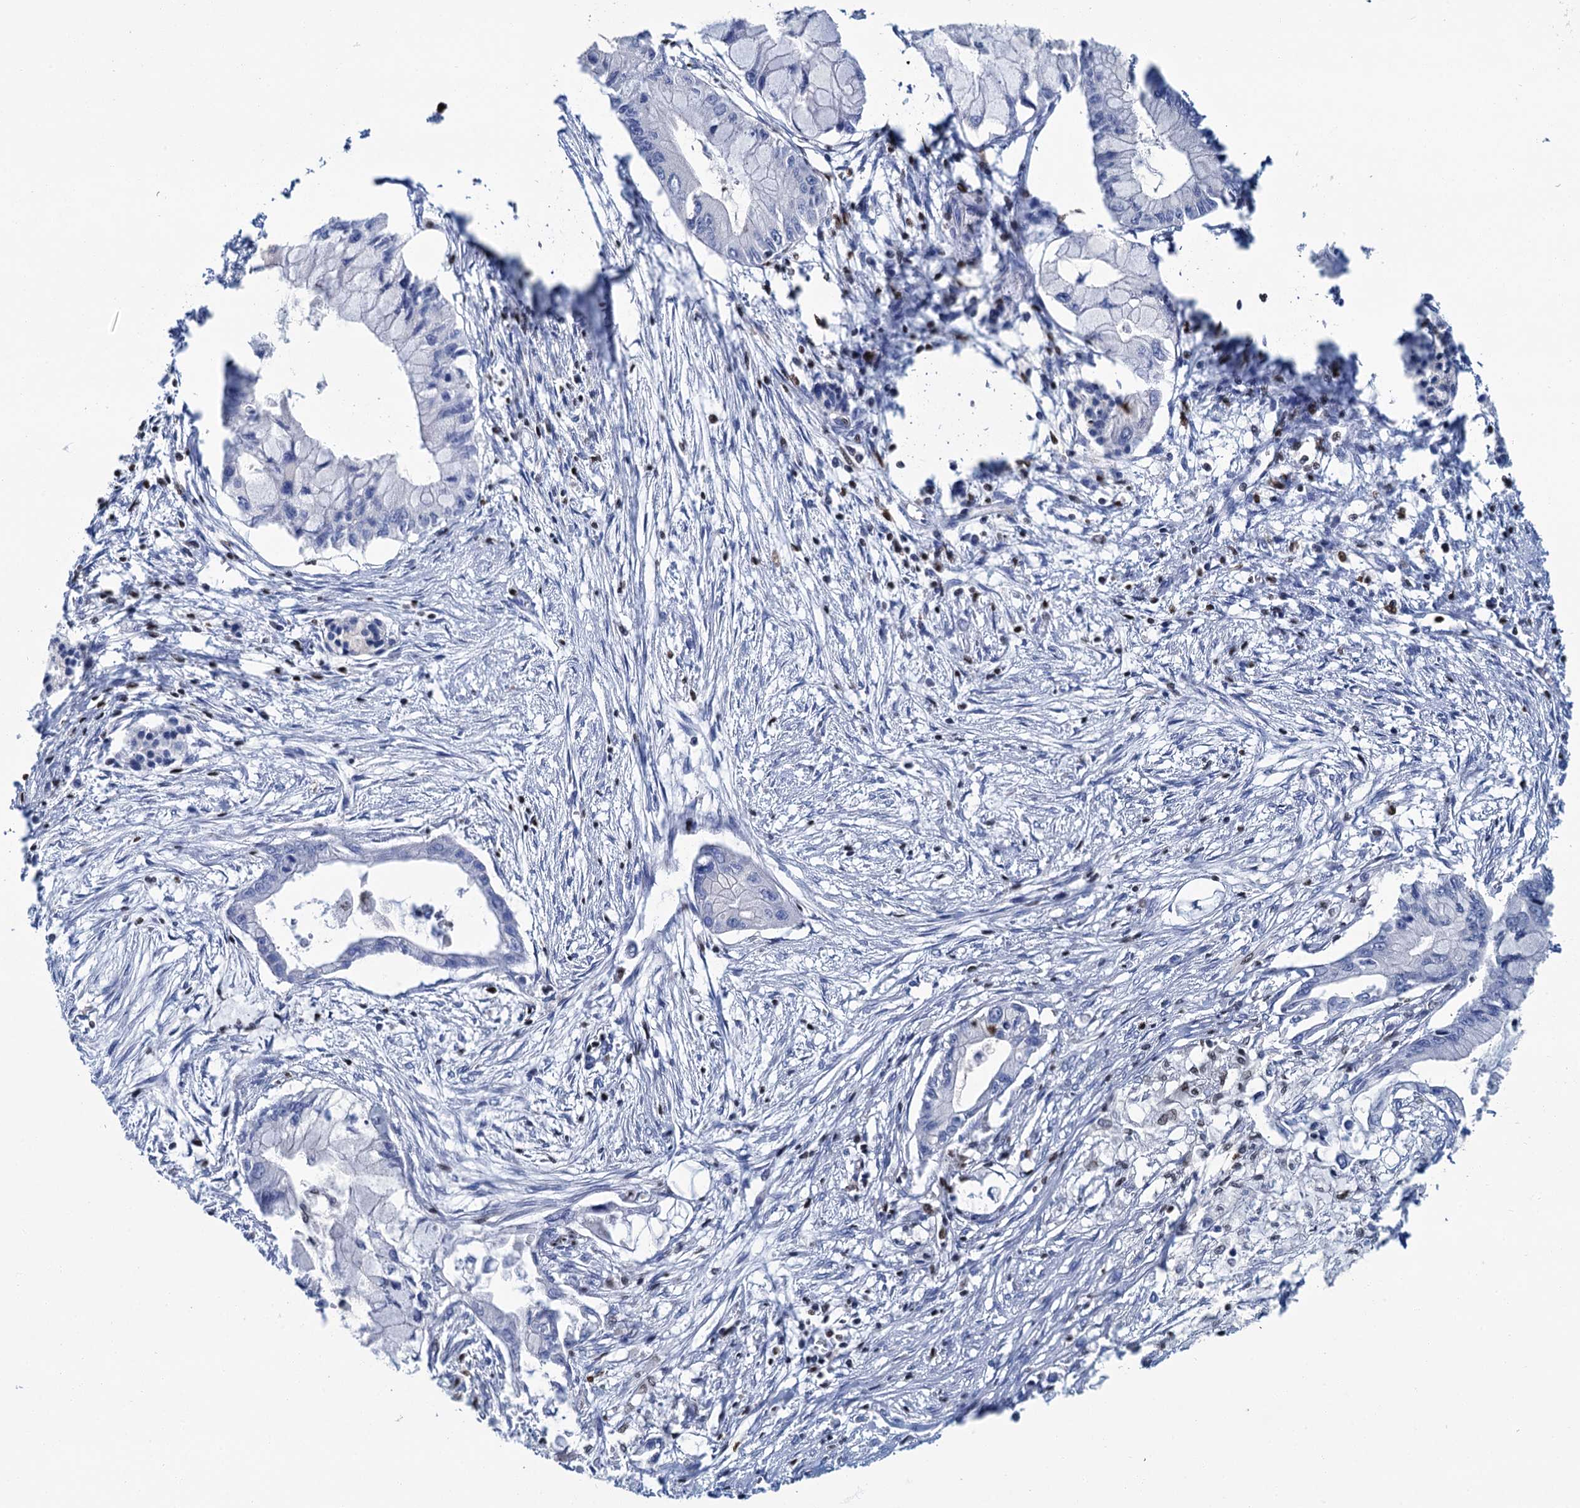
{"staining": {"intensity": "negative", "quantity": "none", "location": "none"}, "tissue": "pancreatic cancer", "cell_type": "Tumor cells", "image_type": "cancer", "snomed": [{"axis": "morphology", "description": "Adenocarcinoma, NOS"}, {"axis": "topography", "description": "Pancreas"}], "caption": "There is no significant positivity in tumor cells of pancreatic cancer.", "gene": "CELF2", "patient": {"sex": "male", "age": 48}}